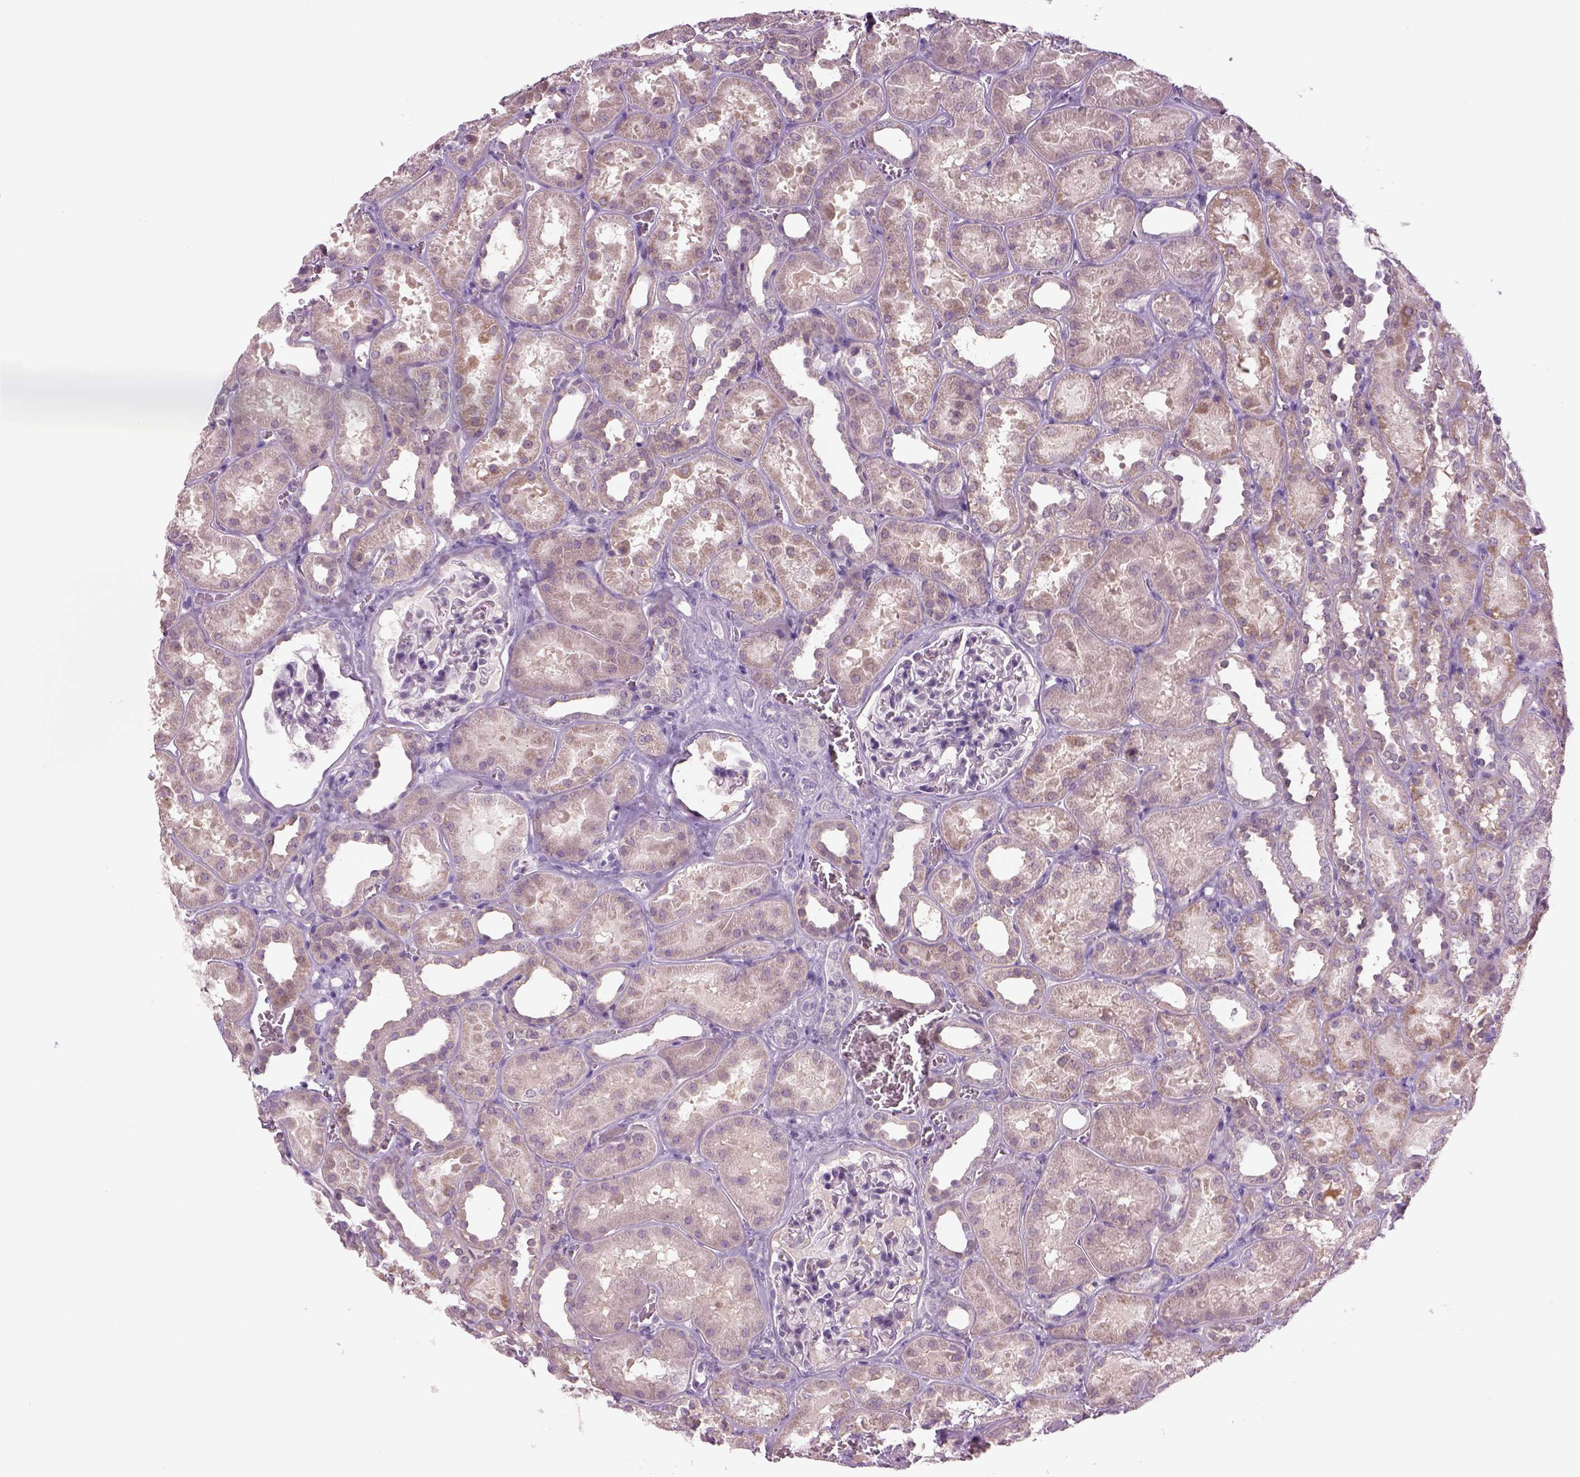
{"staining": {"intensity": "negative", "quantity": "none", "location": "none"}, "tissue": "kidney", "cell_type": "Cells in glomeruli", "image_type": "normal", "snomed": [{"axis": "morphology", "description": "Normal tissue, NOS"}, {"axis": "topography", "description": "Kidney"}], "caption": "Immunohistochemistry image of normal human kidney stained for a protein (brown), which reveals no staining in cells in glomeruli.", "gene": "MDH1B", "patient": {"sex": "female", "age": 41}}